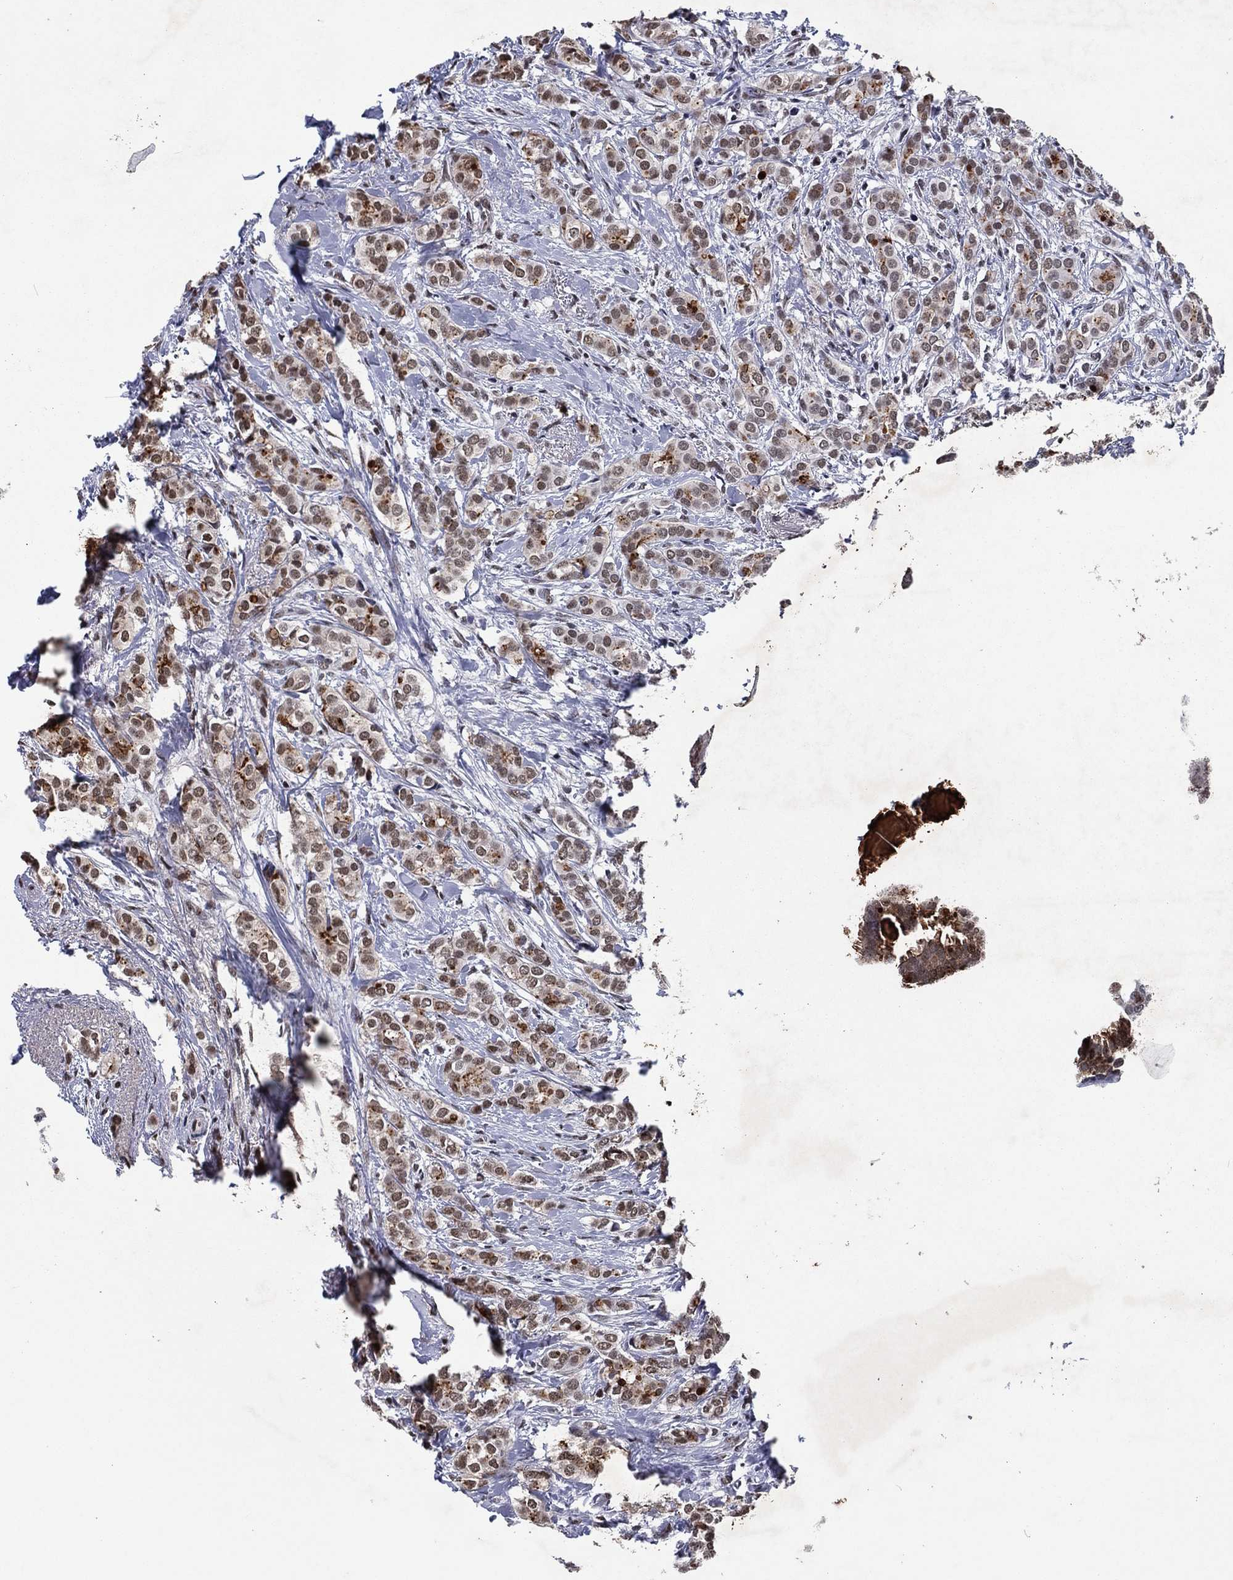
{"staining": {"intensity": "moderate", "quantity": "25%-75%", "location": "nuclear"}, "tissue": "breast cancer", "cell_type": "Tumor cells", "image_type": "cancer", "snomed": [{"axis": "morphology", "description": "Duct carcinoma"}, {"axis": "topography", "description": "Breast"}], "caption": "Tumor cells show medium levels of moderate nuclear positivity in about 25%-75% of cells in breast cancer (invasive ductal carcinoma). (IHC, brightfield microscopy, high magnification).", "gene": "ZBTB42", "patient": {"sex": "female", "age": 73}}